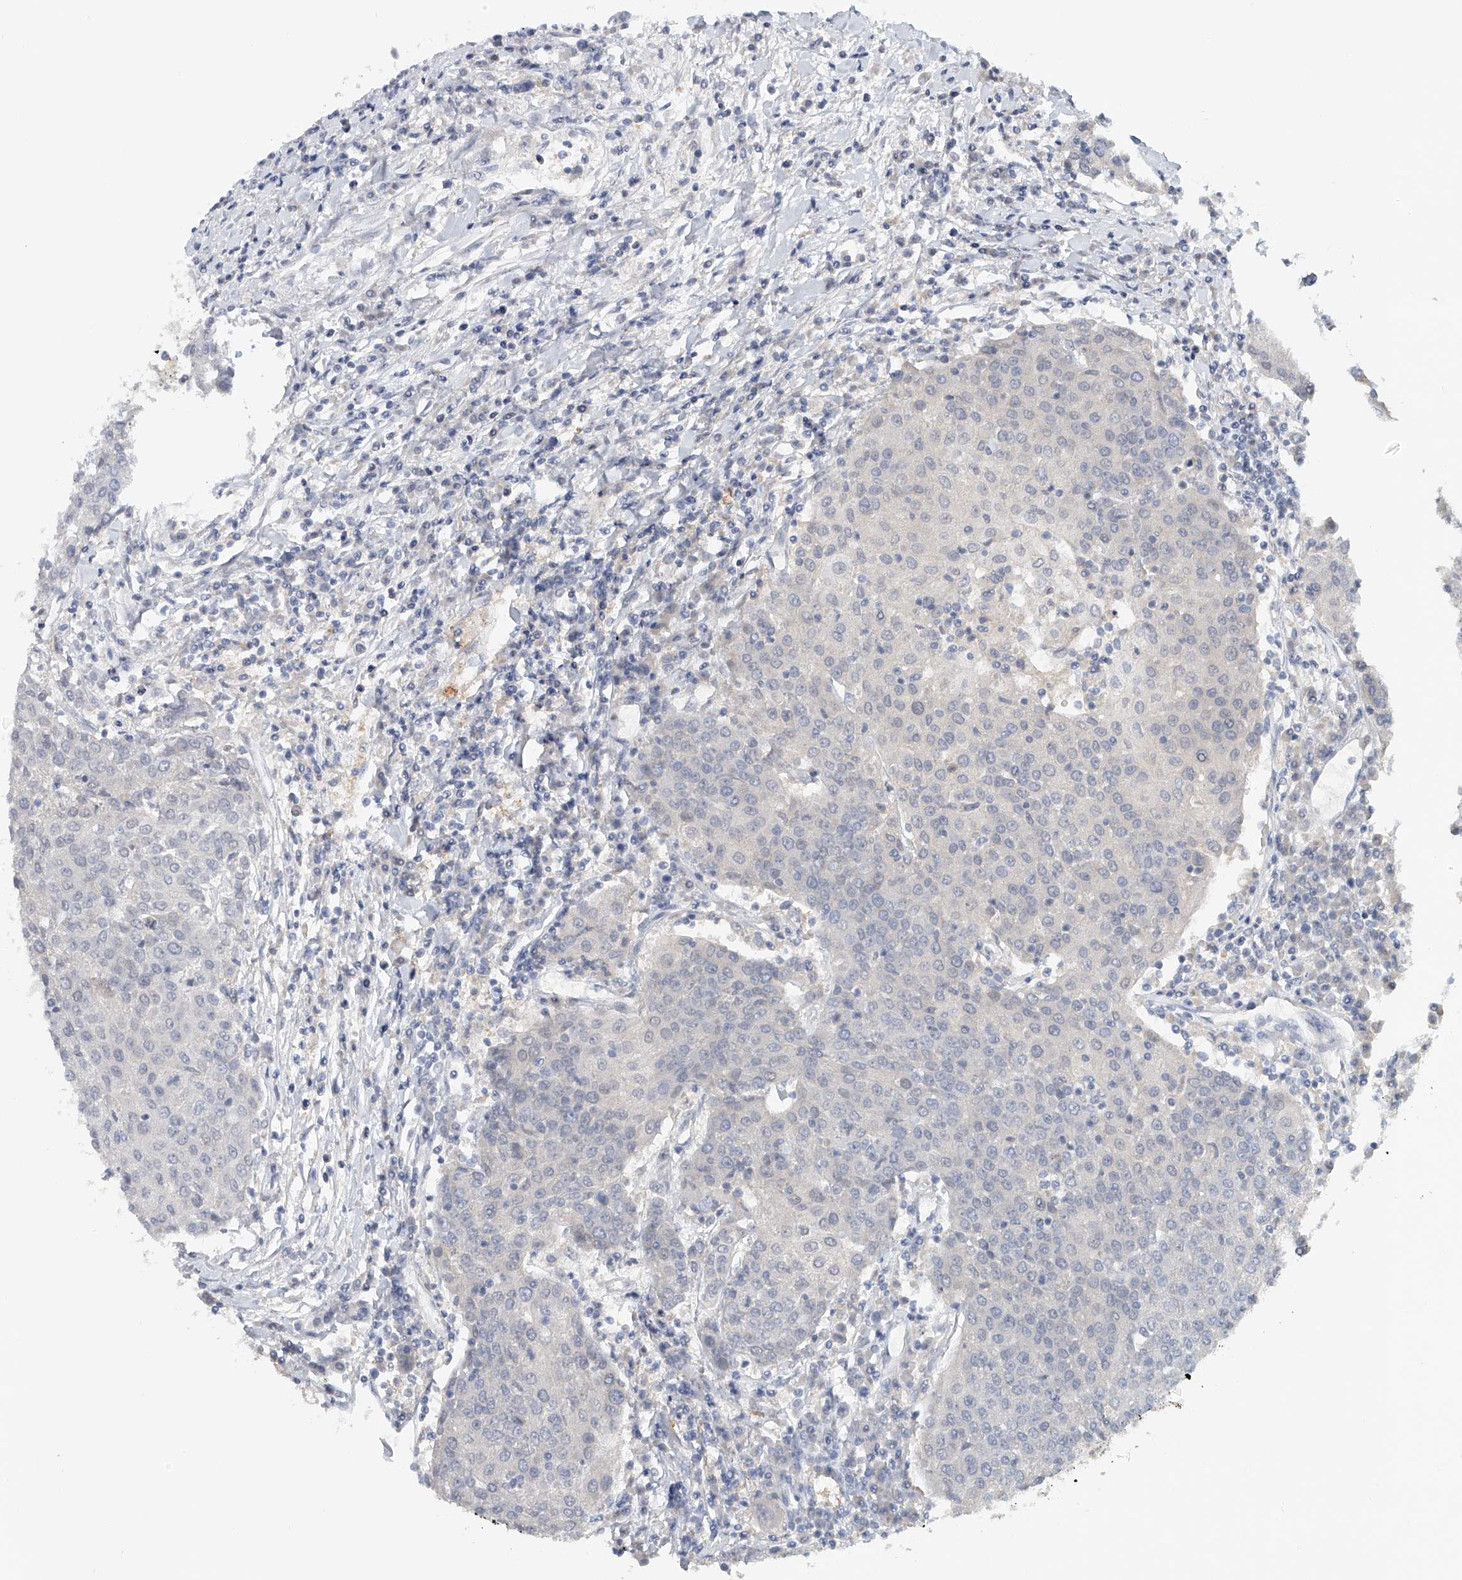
{"staining": {"intensity": "negative", "quantity": "none", "location": "none"}, "tissue": "urothelial cancer", "cell_type": "Tumor cells", "image_type": "cancer", "snomed": [{"axis": "morphology", "description": "Urothelial carcinoma, High grade"}, {"axis": "topography", "description": "Urinary bladder"}], "caption": "Urothelial carcinoma (high-grade) was stained to show a protein in brown. There is no significant expression in tumor cells.", "gene": "DDX43", "patient": {"sex": "female", "age": 85}}